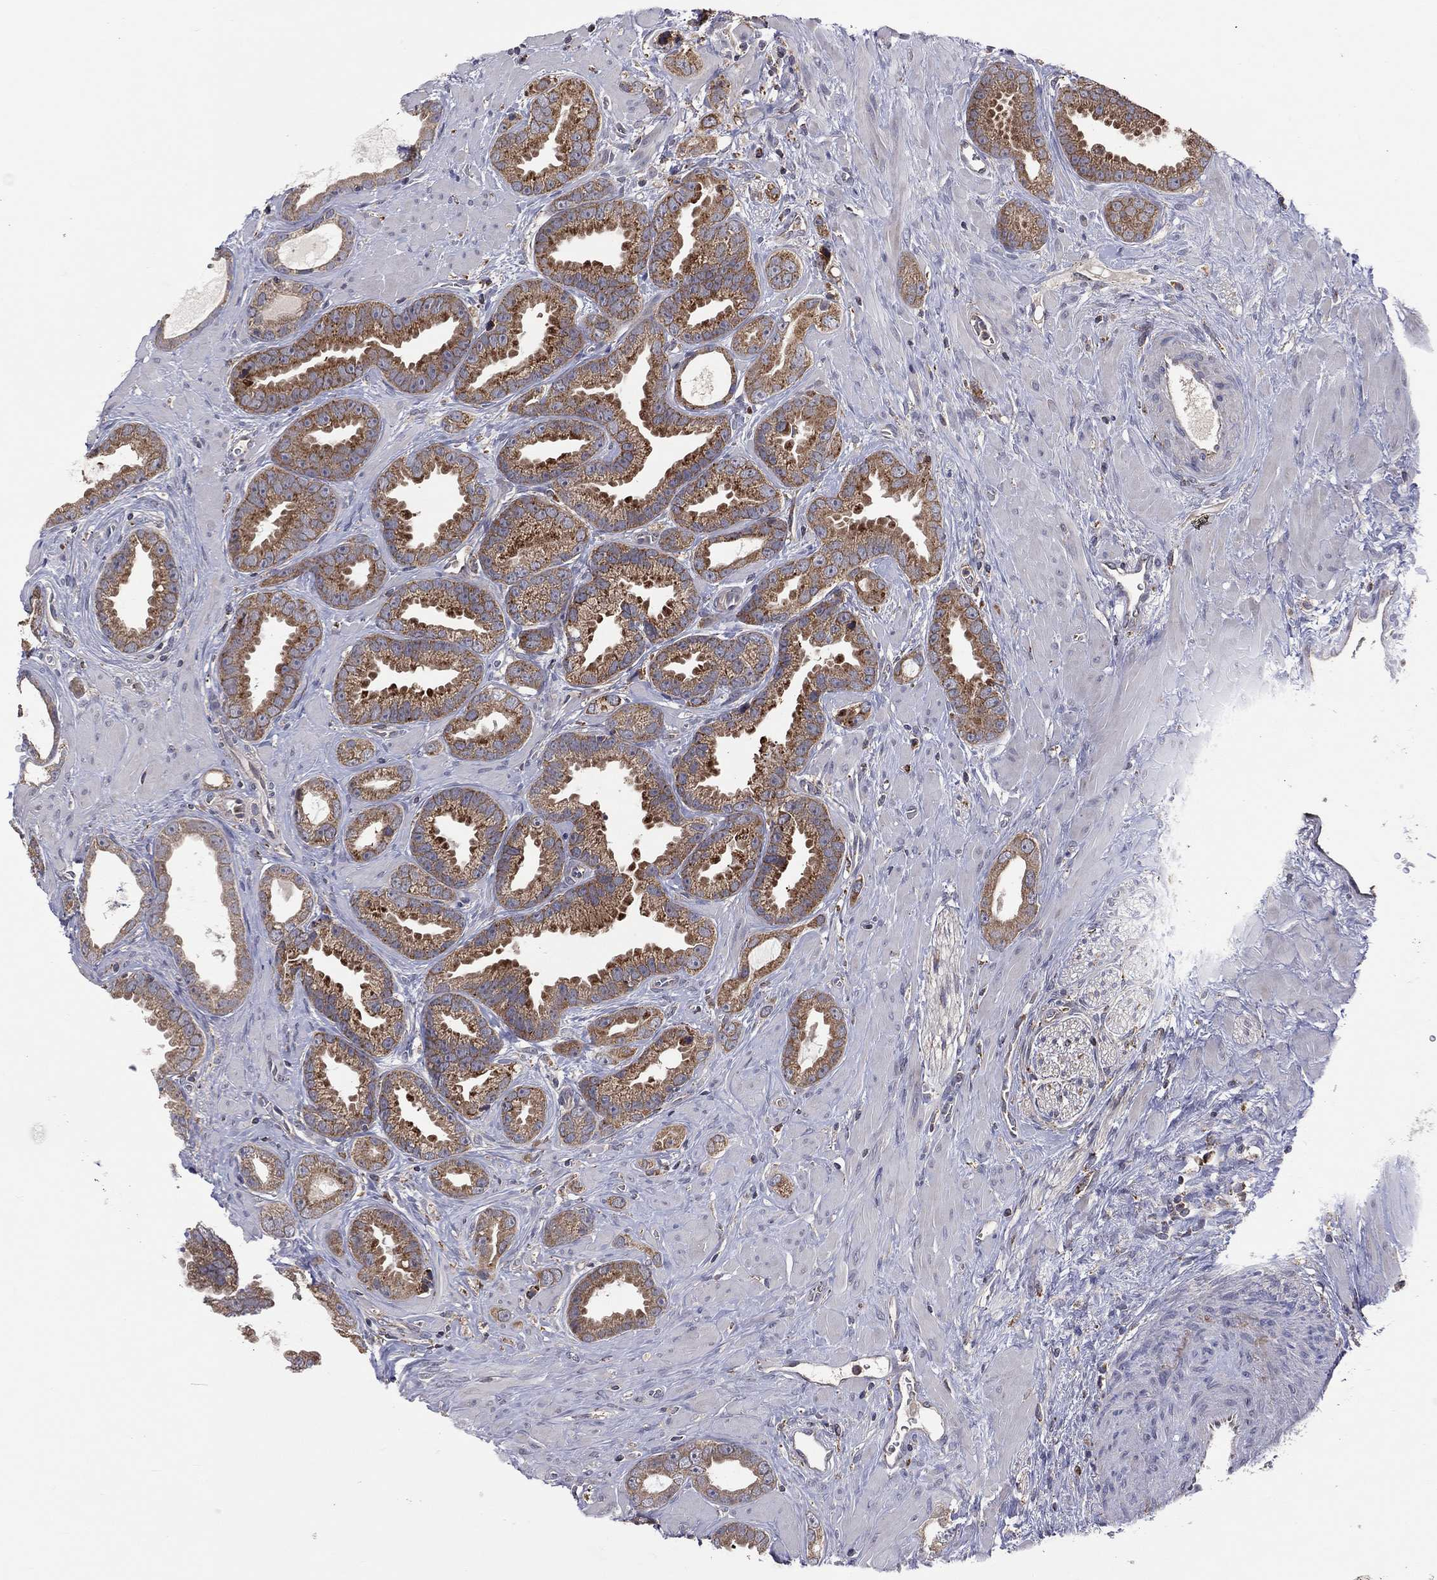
{"staining": {"intensity": "strong", "quantity": "25%-75%", "location": "cytoplasmic/membranous"}, "tissue": "prostate cancer", "cell_type": "Tumor cells", "image_type": "cancer", "snomed": [{"axis": "morphology", "description": "Adenocarcinoma, Low grade"}, {"axis": "topography", "description": "Prostate"}], "caption": "Immunohistochemical staining of prostate adenocarcinoma (low-grade) shows strong cytoplasmic/membranous protein staining in about 25%-75% of tumor cells. (Brightfield microscopy of DAB IHC at high magnification).", "gene": "STARD3", "patient": {"sex": "male", "age": 68}}